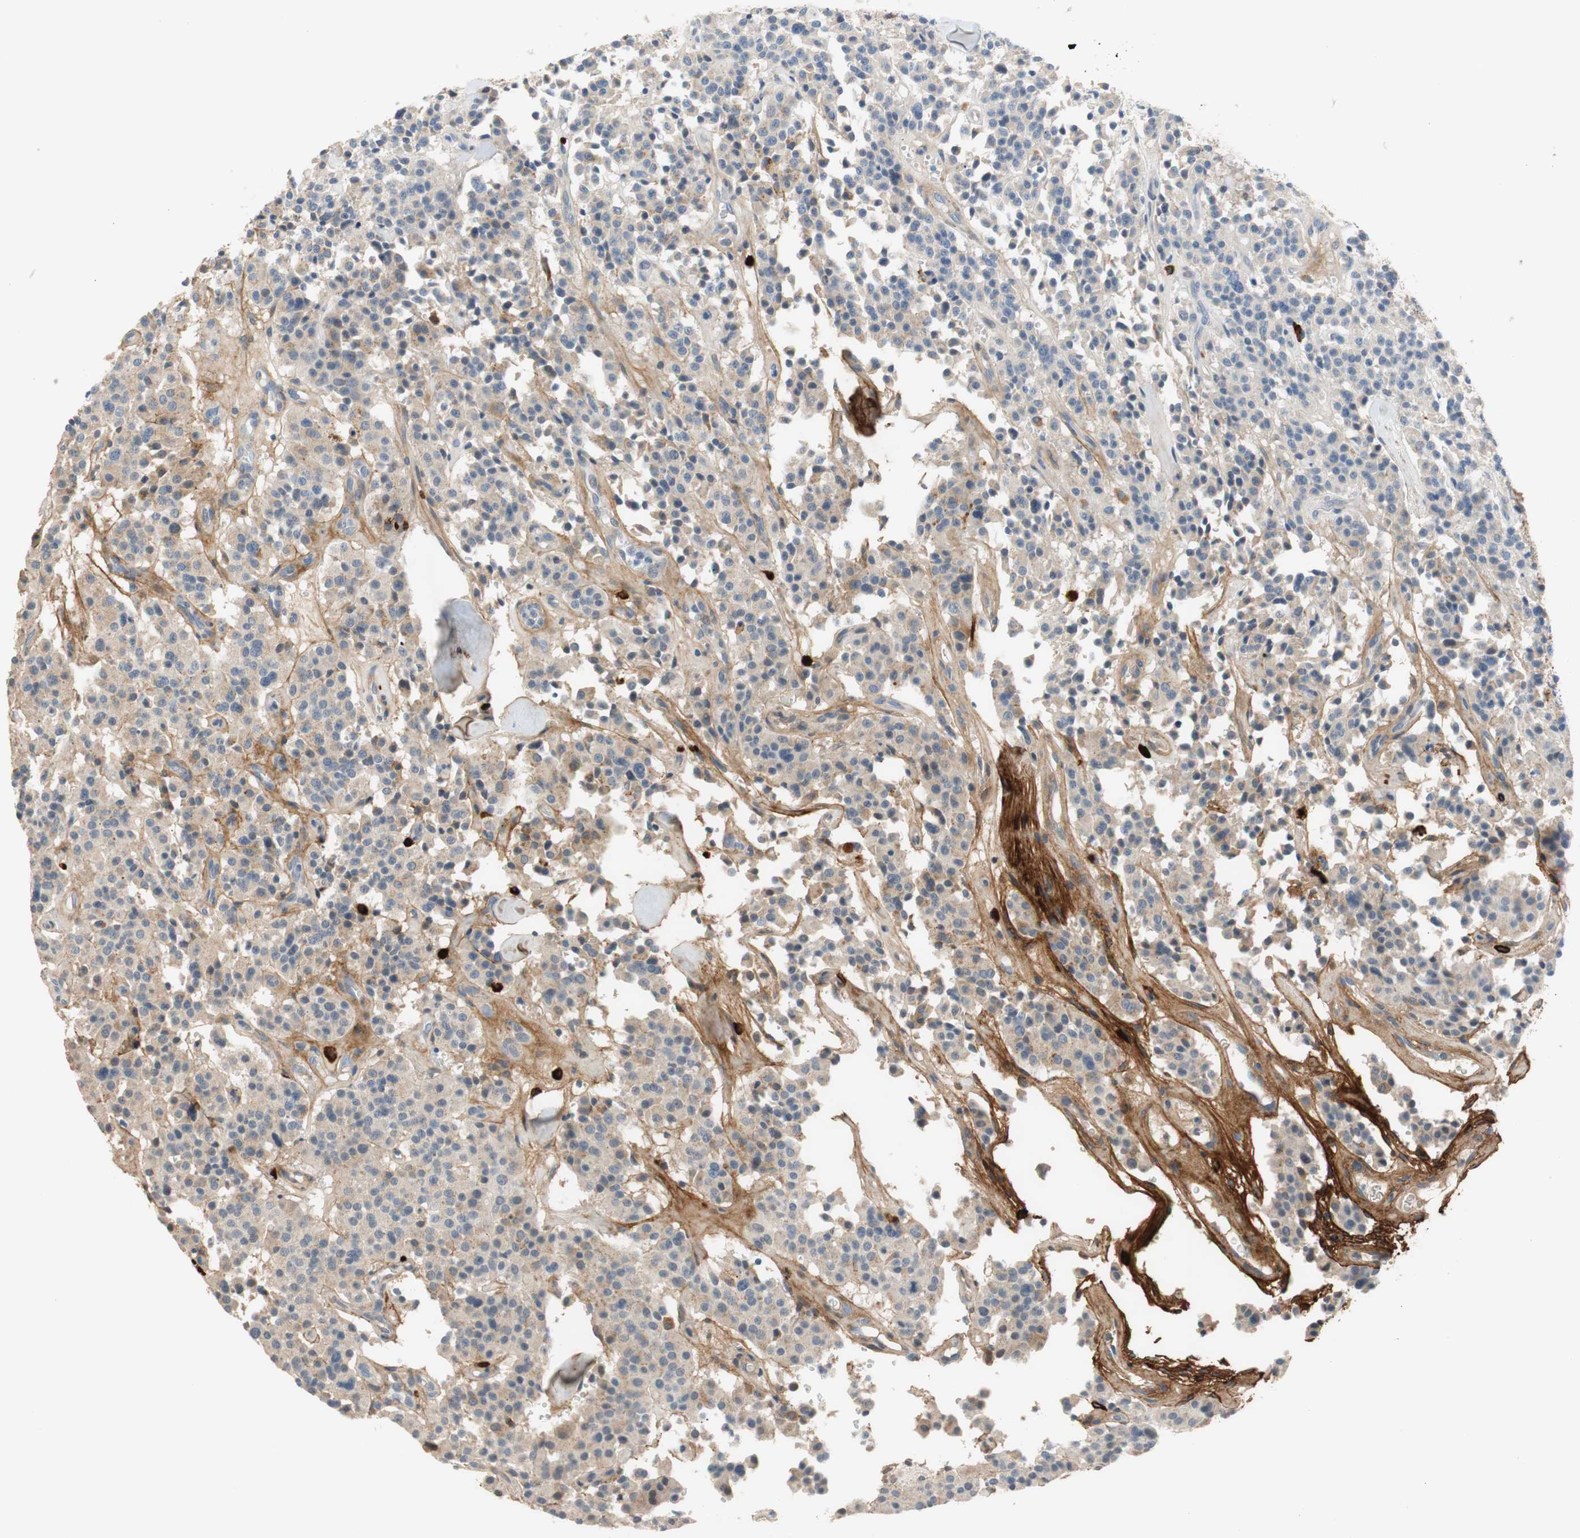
{"staining": {"intensity": "weak", "quantity": "25%-75%", "location": "cytoplasmic/membranous"}, "tissue": "carcinoid", "cell_type": "Tumor cells", "image_type": "cancer", "snomed": [{"axis": "morphology", "description": "Carcinoid, malignant, NOS"}, {"axis": "topography", "description": "Lung"}], "caption": "Immunohistochemistry image of human carcinoid stained for a protein (brown), which demonstrates low levels of weak cytoplasmic/membranous expression in approximately 25%-75% of tumor cells.", "gene": "COL12A1", "patient": {"sex": "male", "age": 30}}